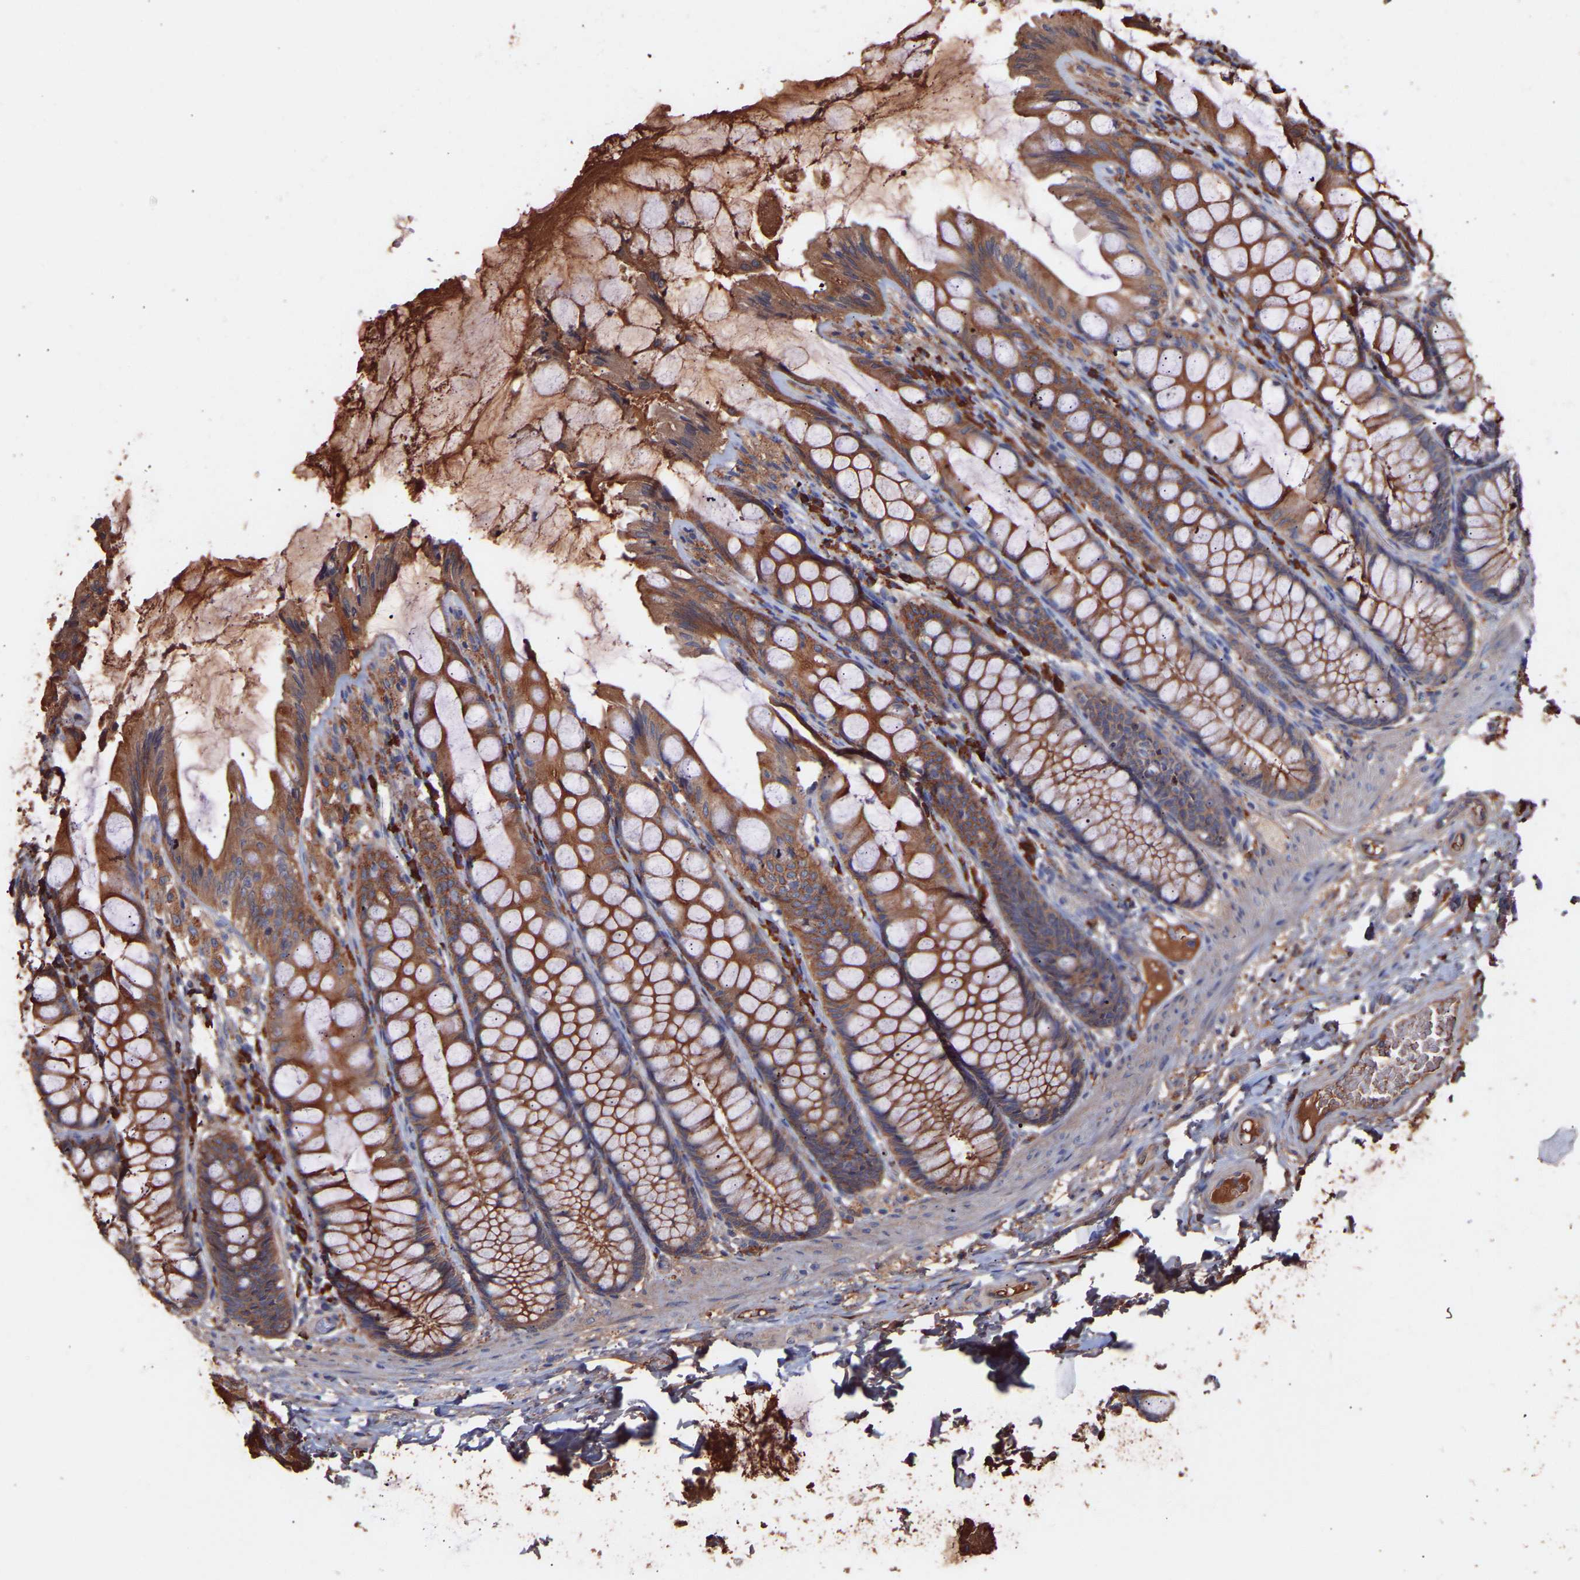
{"staining": {"intensity": "weak", "quantity": "25%-75%", "location": "cytoplasmic/membranous"}, "tissue": "colon", "cell_type": "Endothelial cells", "image_type": "normal", "snomed": [{"axis": "morphology", "description": "Normal tissue, NOS"}, {"axis": "topography", "description": "Colon"}], "caption": "High-magnification brightfield microscopy of normal colon stained with DAB (3,3'-diaminobenzidine) (brown) and counterstained with hematoxylin (blue). endothelial cells exhibit weak cytoplasmic/membranous expression is appreciated in approximately25%-75% of cells. (DAB (3,3'-diaminobenzidine) IHC, brown staining for protein, blue staining for nuclei).", "gene": "TMEM268", "patient": {"sex": "male", "age": 47}}